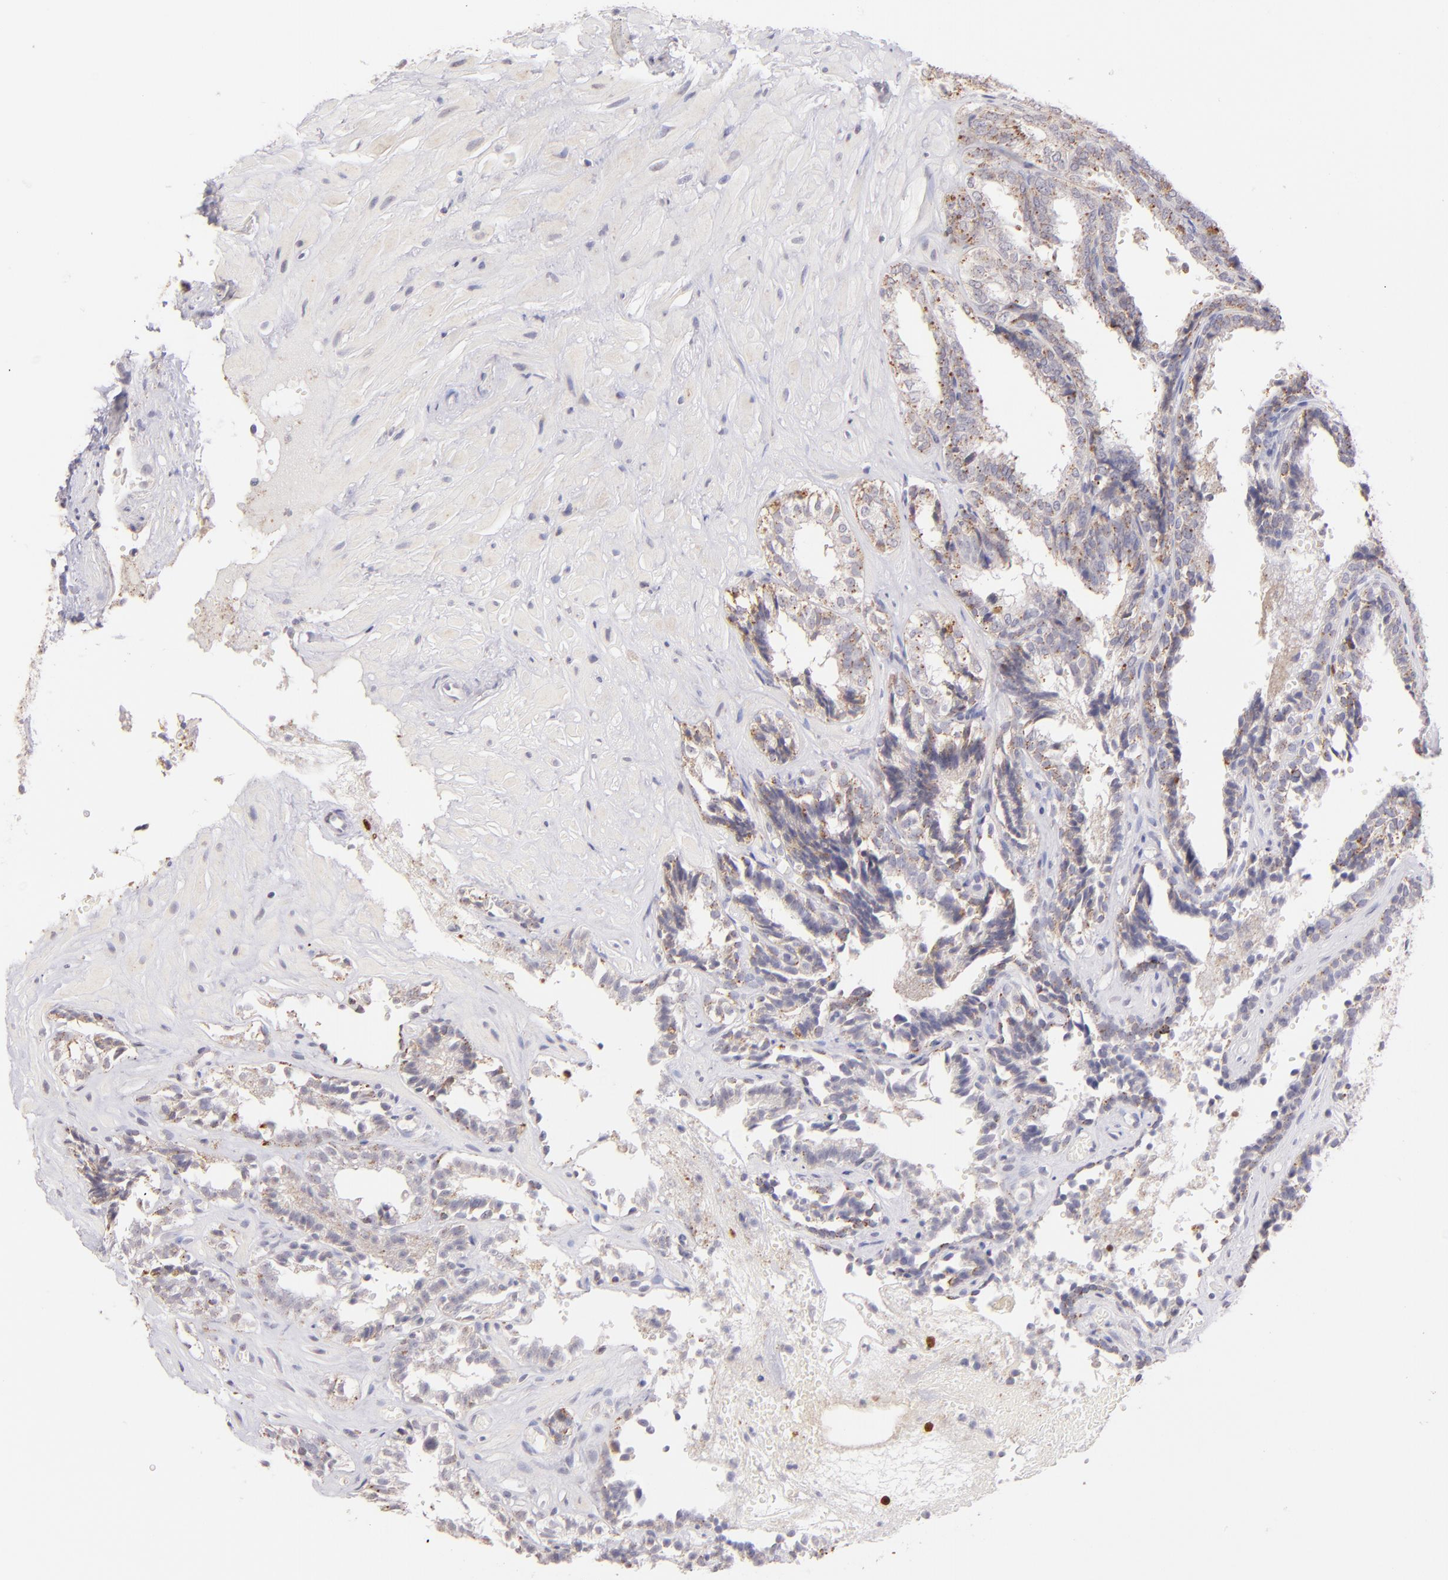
{"staining": {"intensity": "weak", "quantity": "25%-75%", "location": "cytoplasmic/membranous"}, "tissue": "seminal vesicle", "cell_type": "Glandular cells", "image_type": "normal", "snomed": [{"axis": "morphology", "description": "Normal tissue, NOS"}, {"axis": "topography", "description": "Seminal veicle"}], "caption": "Seminal vesicle stained with DAB immunohistochemistry (IHC) displays low levels of weak cytoplasmic/membranous expression in approximately 25%-75% of glandular cells. (DAB IHC, brown staining for protein, blue staining for nuclei).", "gene": "ZAP70", "patient": {"sex": "male", "age": 26}}